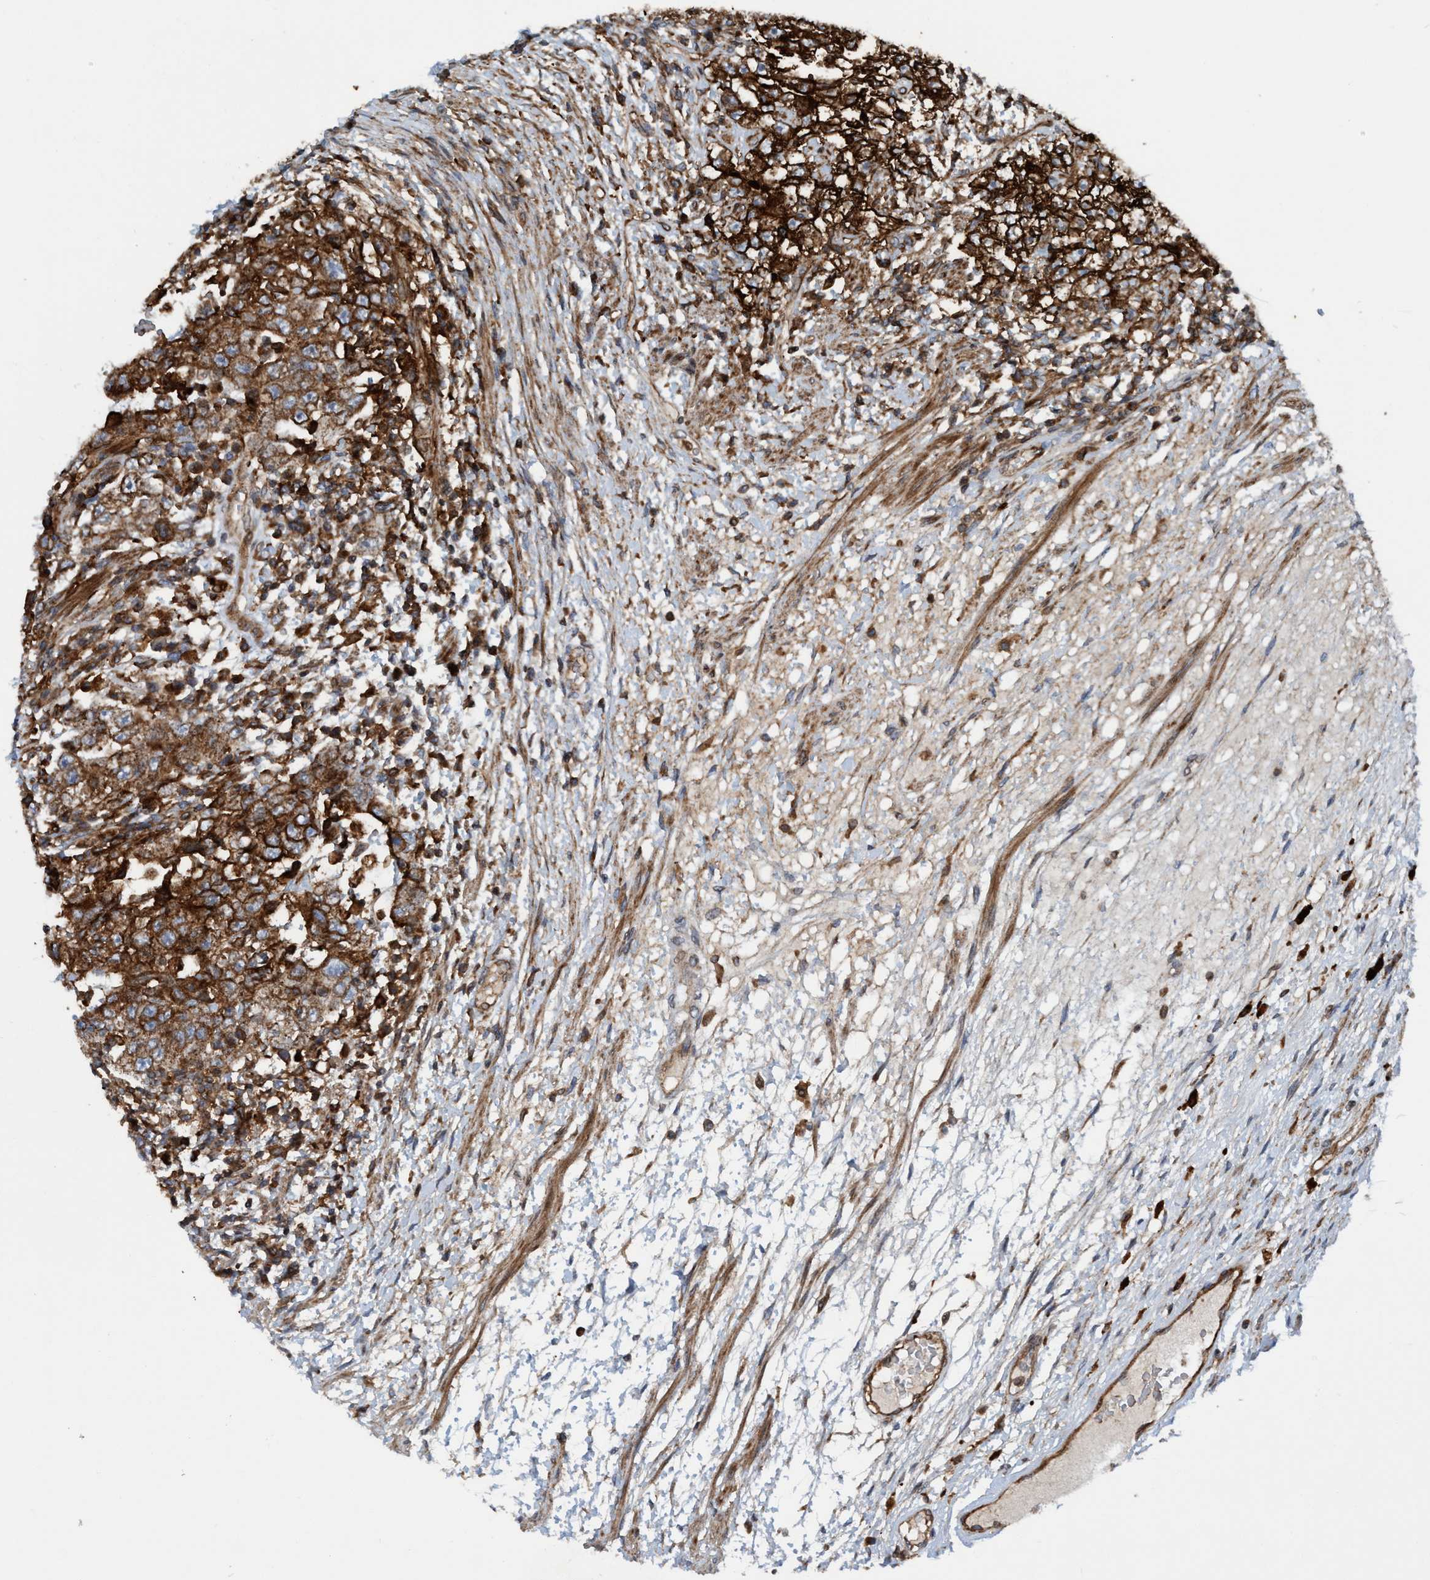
{"staining": {"intensity": "strong", "quantity": "25%-75%", "location": "cytoplasmic/membranous"}, "tissue": "testis cancer", "cell_type": "Tumor cells", "image_type": "cancer", "snomed": [{"axis": "morphology", "description": "Carcinoma, Embryonal, NOS"}, {"axis": "topography", "description": "Testis"}], "caption": "Immunohistochemical staining of human embryonal carcinoma (testis) shows high levels of strong cytoplasmic/membranous protein staining in about 25%-75% of tumor cells. Using DAB (brown) and hematoxylin (blue) stains, captured at high magnification using brightfield microscopy.", "gene": "SLC16A3", "patient": {"sex": "male", "age": 26}}